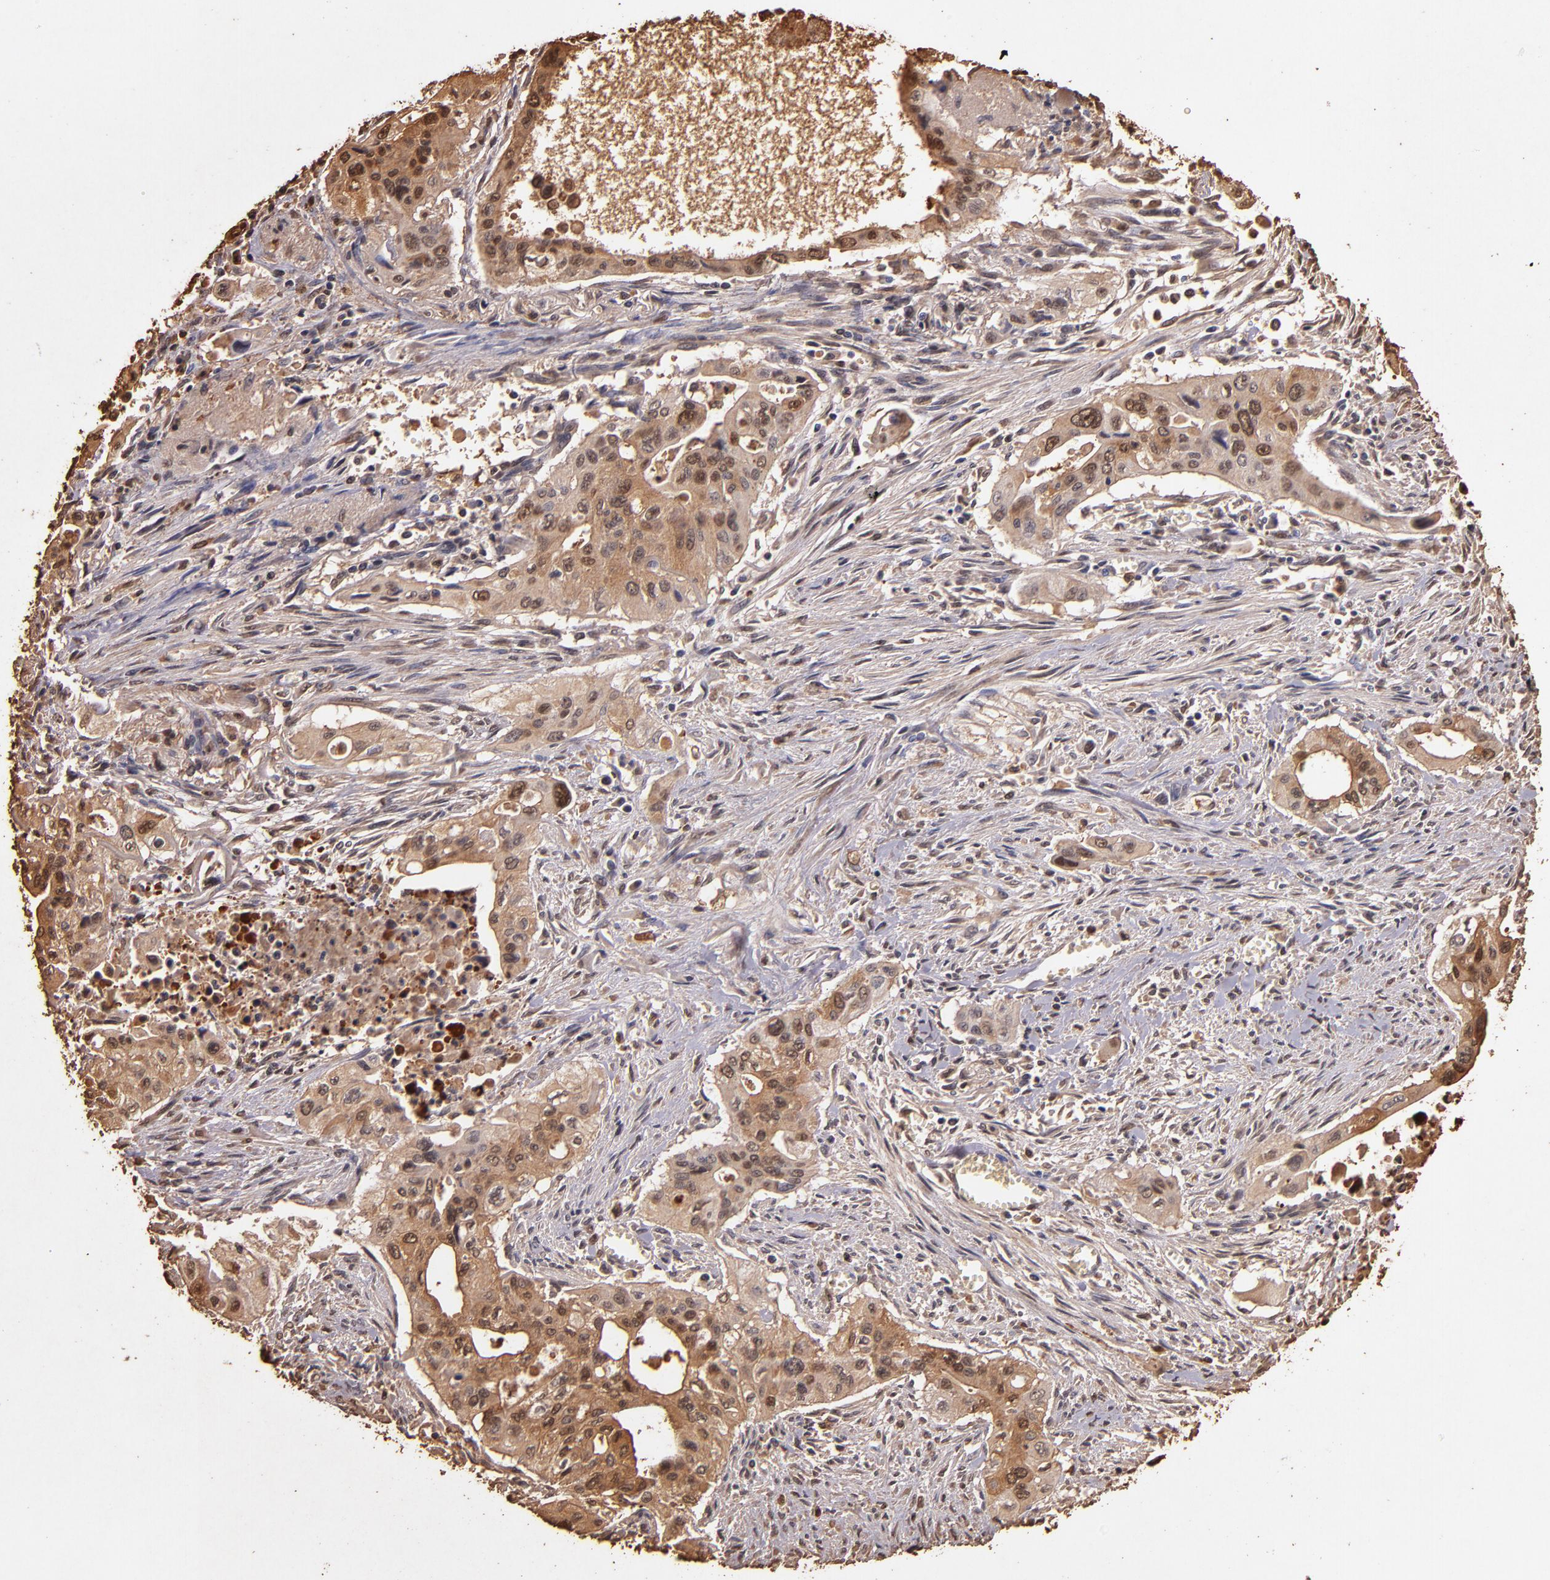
{"staining": {"intensity": "moderate", "quantity": ">75%", "location": "cytoplasmic/membranous,nuclear"}, "tissue": "pancreatic cancer", "cell_type": "Tumor cells", "image_type": "cancer", "snomed": [{"axis": "morphology", "description": "Adenocarcinoma, NOS"}, {"axis": "topography", "description": "Pancreas"}], "caption": "A histopathology image showing moderate cytoplasmic/membranous and nuclear staining in approximately >75% of tumor cells in pancreatic adenocarcinoma, as visualized by brown immunohistochemical staining.", "gene": "S100A6", "patient": {"sex": "male", "age": 77}}